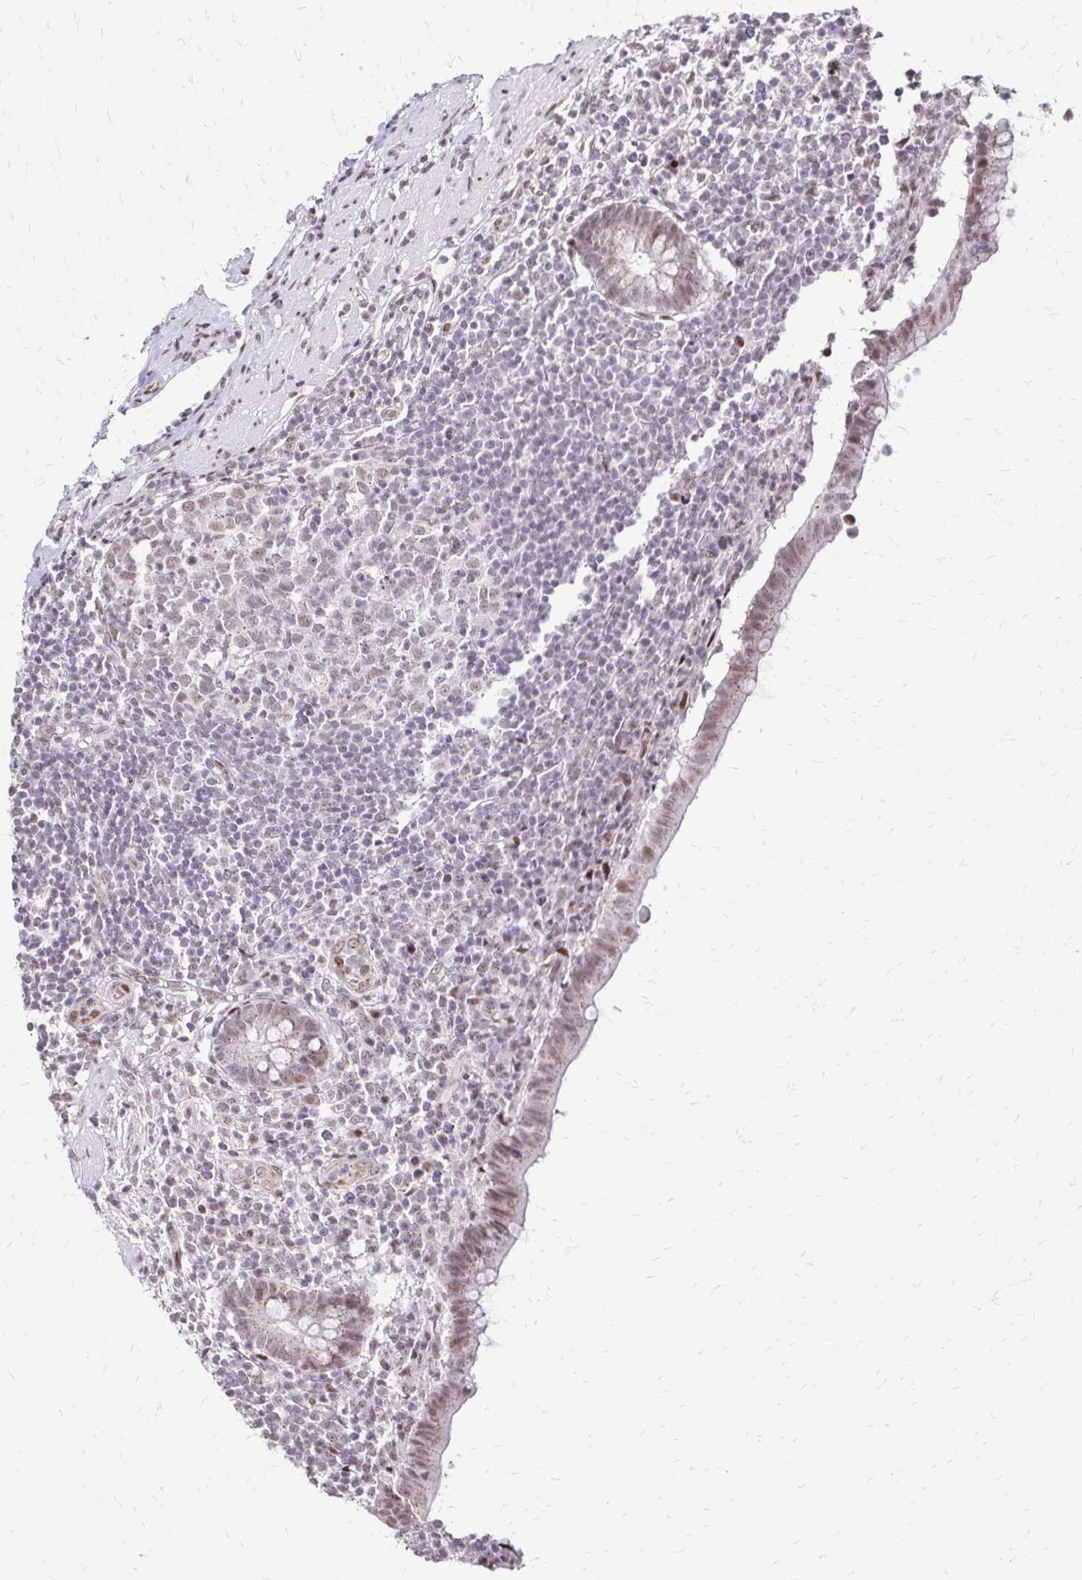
{"staining": {"intensity": "weak", "quantity": ">75%", "location": "cytoplasmic/membranous,nuclear"}, "tissue": "appendix", "cell_type": "Glandular cells", "image_type": "normal", "snomed": [{"axis": "morphology", "description": "Normal tissue, NOS"}, {"axis": "topography", "description": "Appendix"}], "caption": "Glandular cells show weak cytoplasmic/membranous,nuclear staining in about >75% of cells in unremarkable appendix. (DAB IHC, brown staining for protein, blue staining for nuclei).", "gene": "TOB1", "patient": {"sex": "female", "age": 56}}